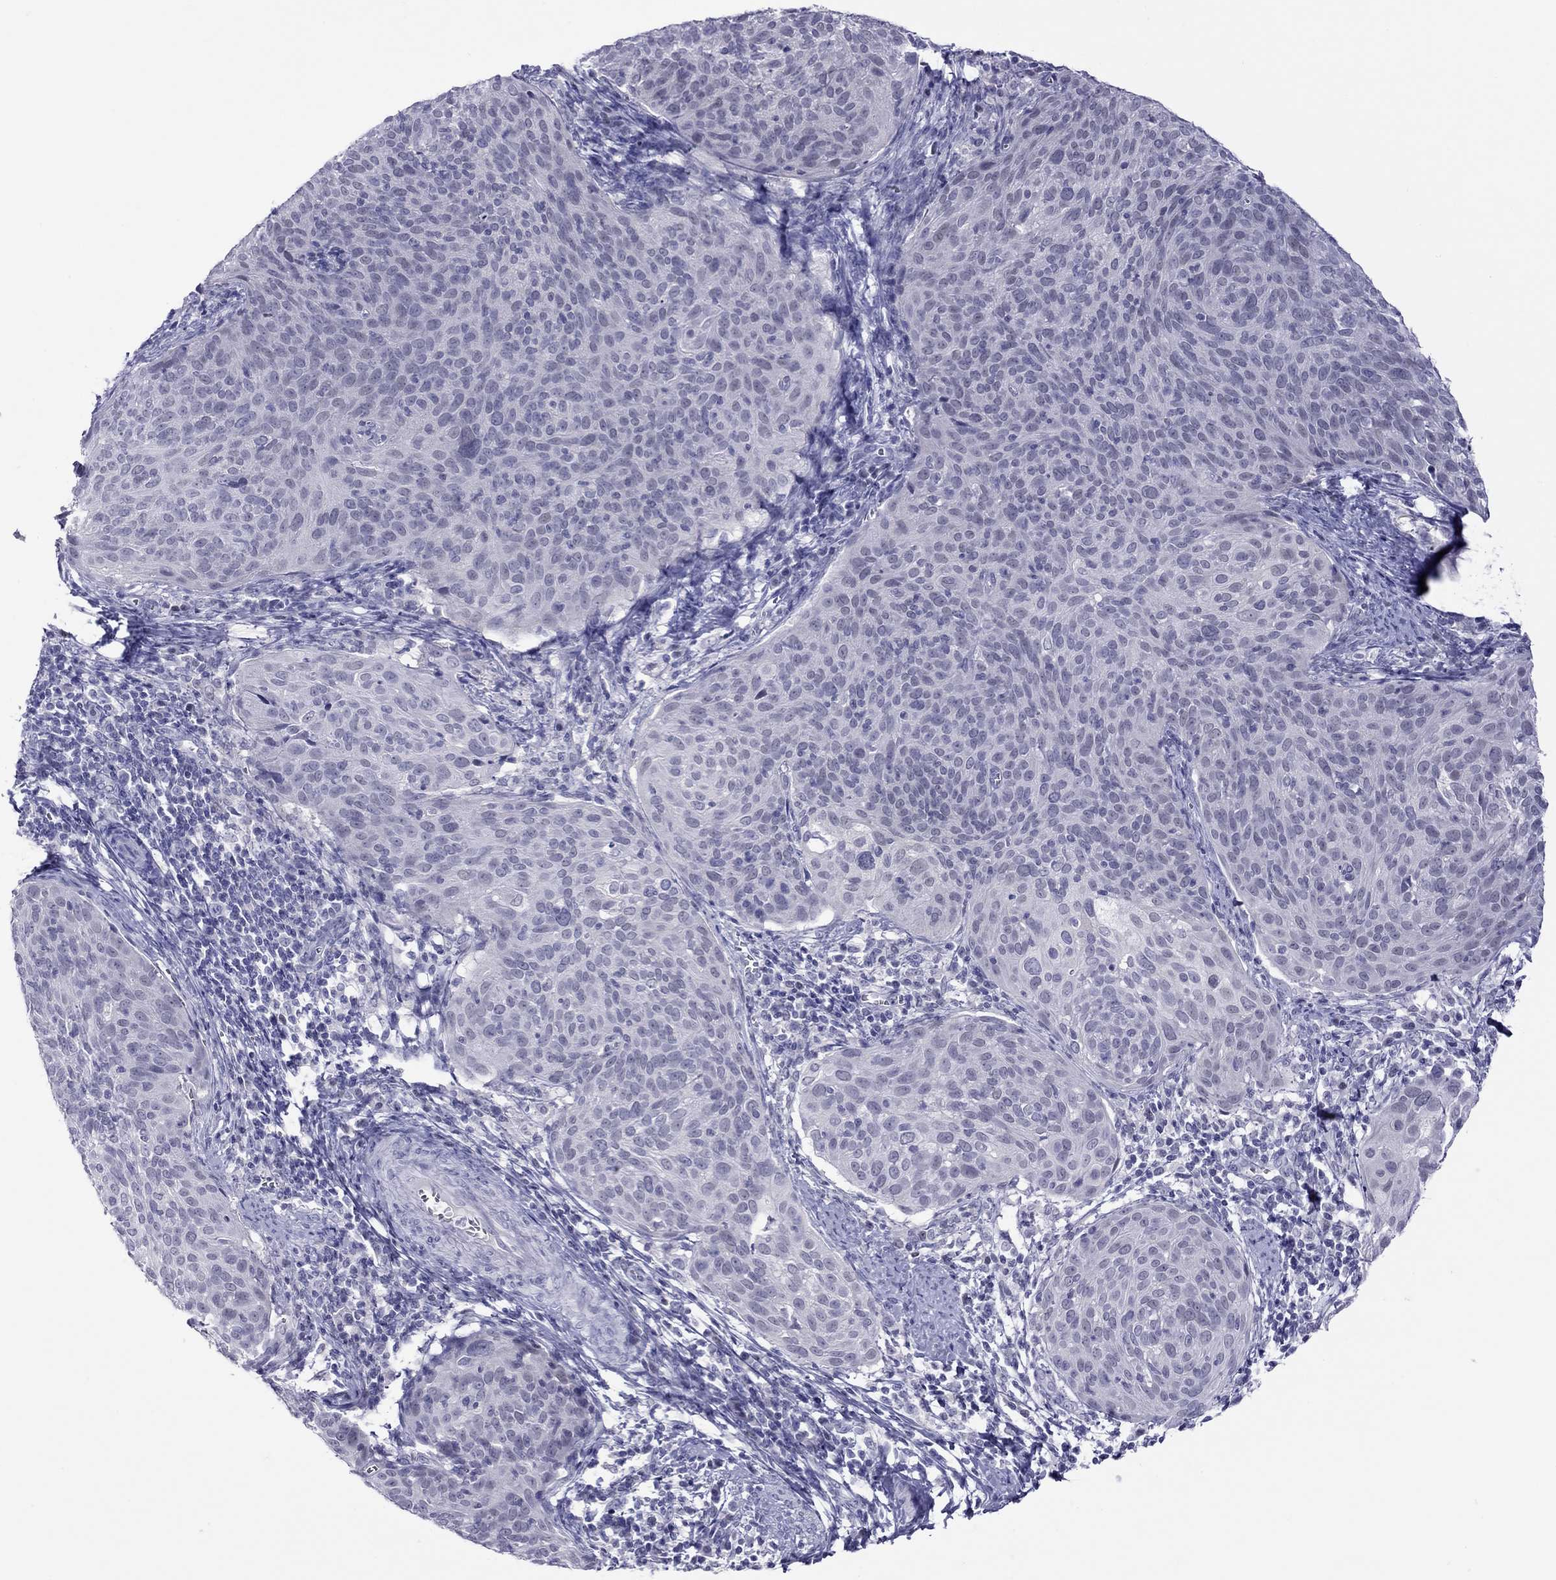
{"staining": {"intensity": "negative", "quantity": "none", "location": "none"}, "tissue": "cervical cancer", "cell_type": "Tumor cells", "image_type": "cancer", "snomed": [{"axis": "morphology", "description": "Squamous cell carcinoma, NOS"}, {"axis": "topography", "description": "Cervix"}], "caption": "This is an immunohistochemistry (IHC) image of cervical cancer (squamous cell carcinoma). There is no staining in tumor cells.", "gene": "CHRNB3", "patient": {"sex": "female", "age": 39}}